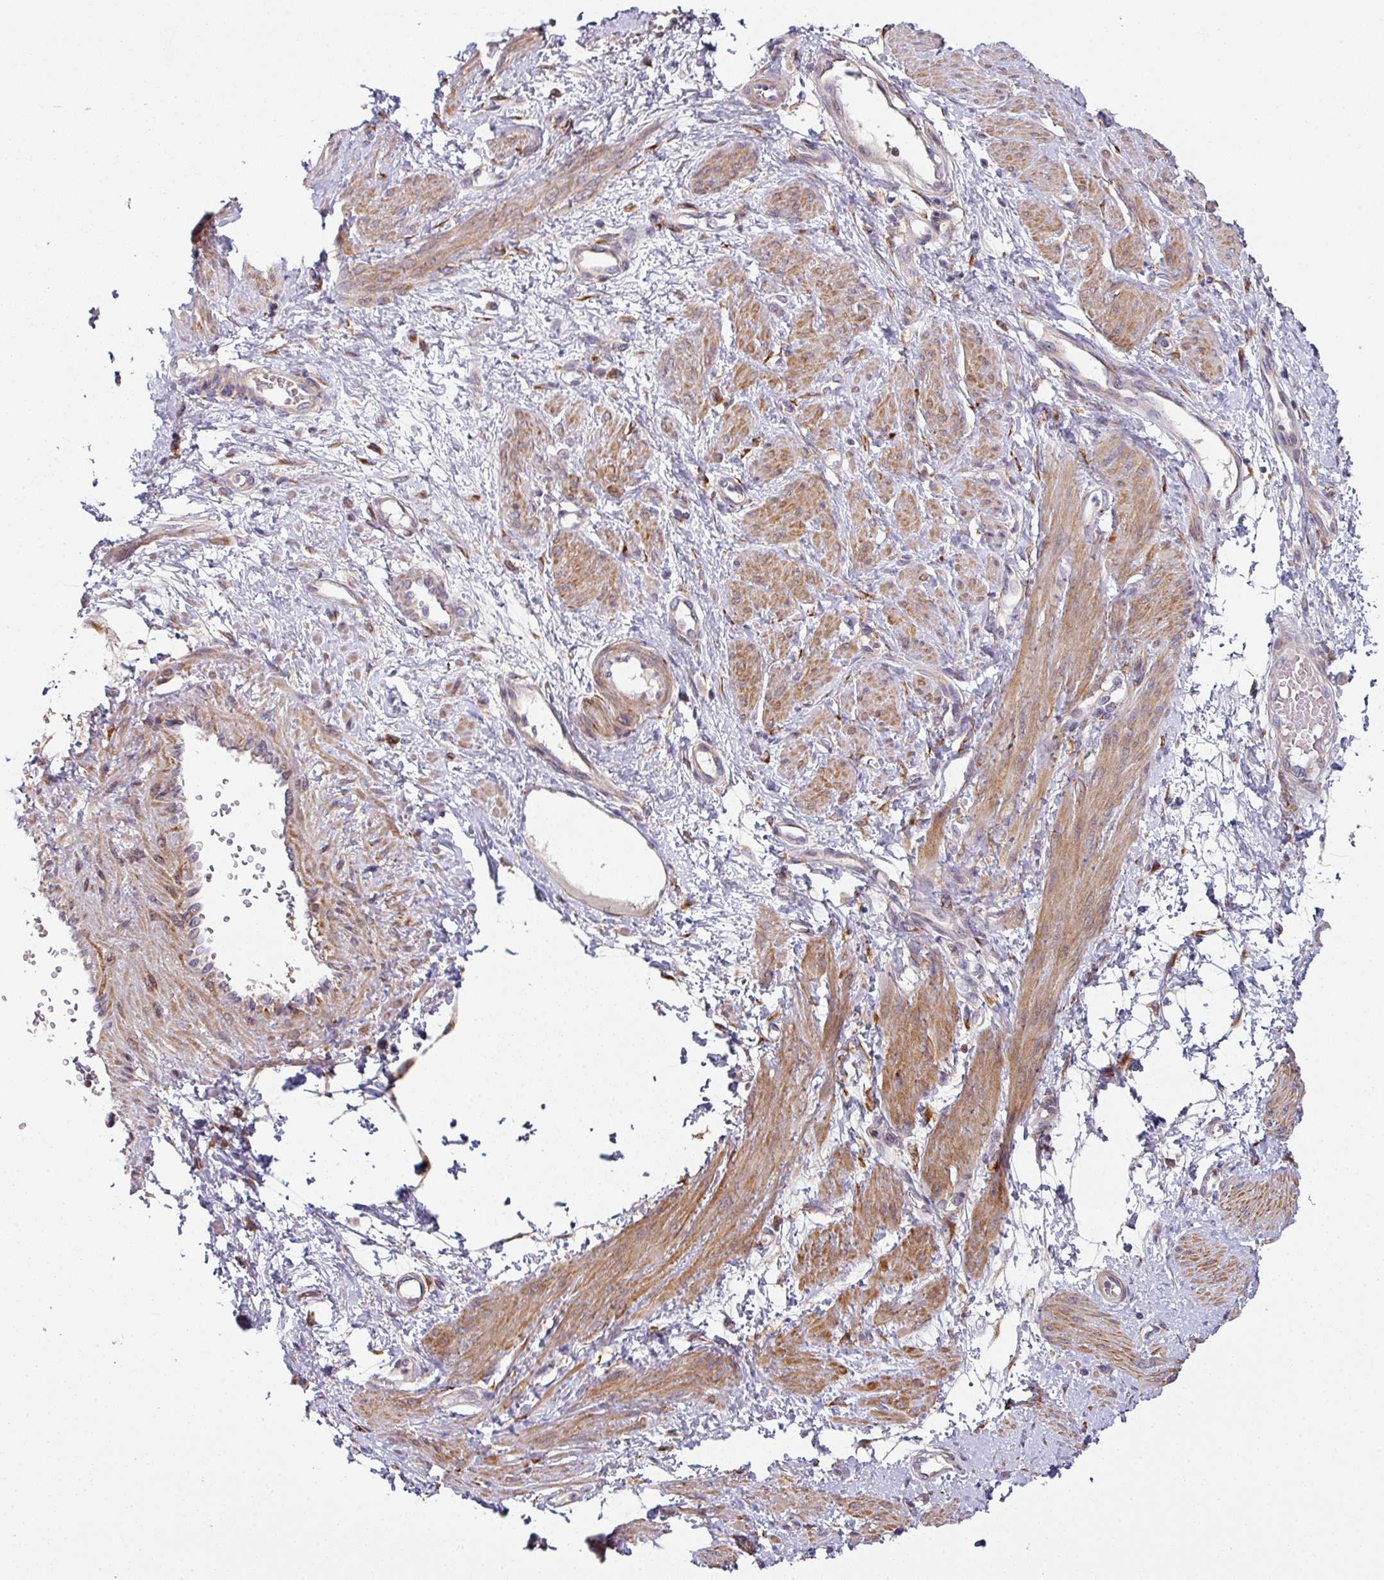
{"staining": {"intensity": "strong", "quantity": "25%-75%", "location": "cytoplasmic/membranous"}, "tissue": "smooth muscle", "cell_type": "Smooth muscle cells", "image_type": "normal", "snomed": [{"axis": "morphology", "description": "Normal tissue, NOS"}, {"axis": "topography", "description": "Smooth muscle"}, {"axis": "topography", "description": "Uterus"}], "caption": "Strong cytoplasmic/membranous expression is seen in about 25%-75% of smooth muscle cells in benign smooth muscle.", "gene": "ZNF268", "patient": {"sex": "female", "age": 39}}